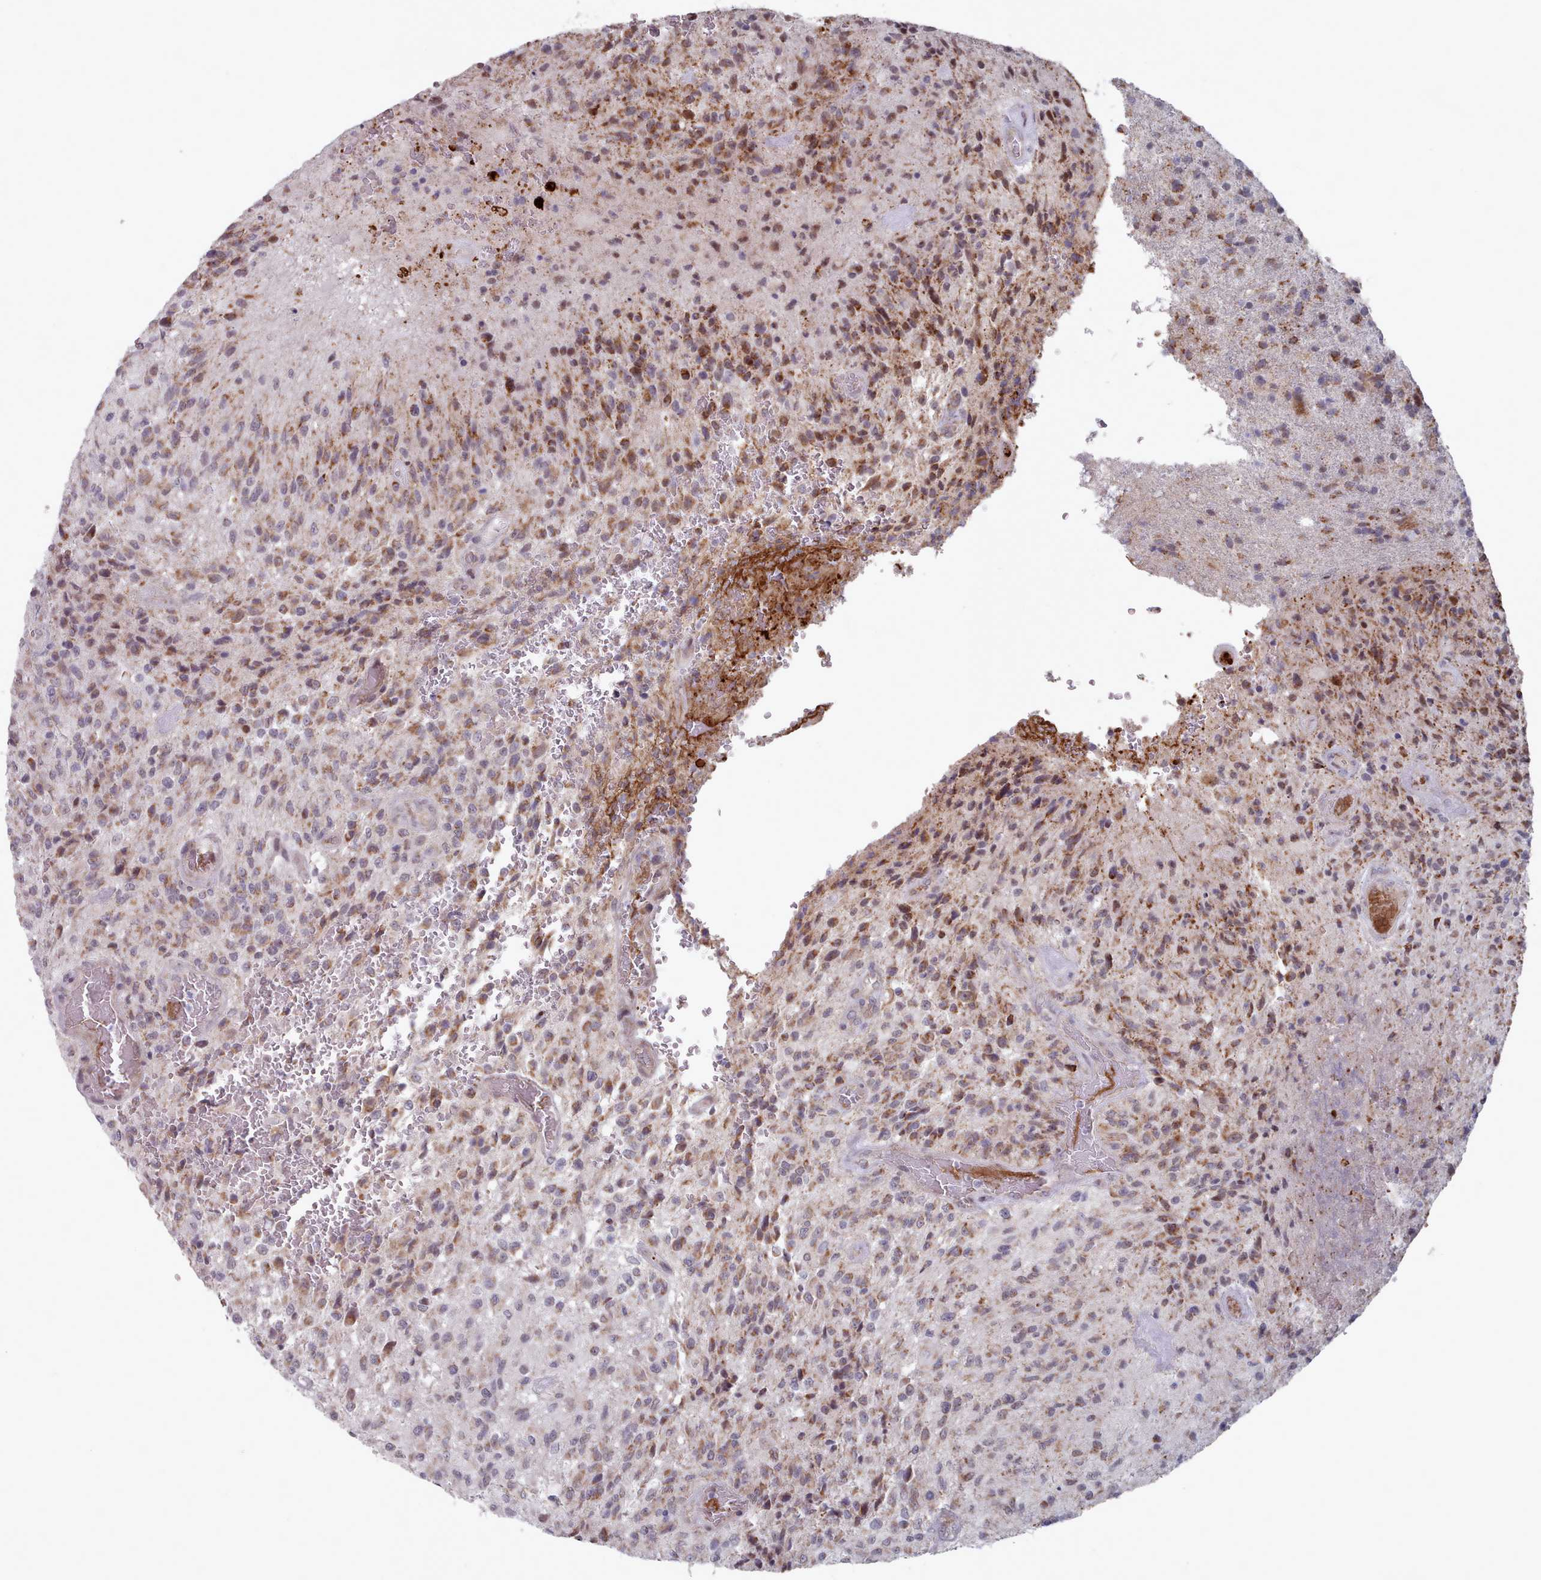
{"staining": {"intensity": "moderate", "quantity": ">75%", "location": "cytoplasmic/membranous"}, "tissue": "glioma", "cell_type": "Tumor cells", "image_type": "cancer", "snomed": [{"axis": "morphology", "description": "Normal tissue, NOS"}, {"axis": "morphology", "description": "Glioma, malignant, High grade"}, {"axis": "topography", "description": "Cerebral cortex"}], "caption": "About >75% of tumor cells in human glioma show moderate cytoplasmic/membranous protein positivity as visualized by brown immunohistochemical staining.", "gene": "TRARG1", "patient": {"sex": "male", "age": 56}}